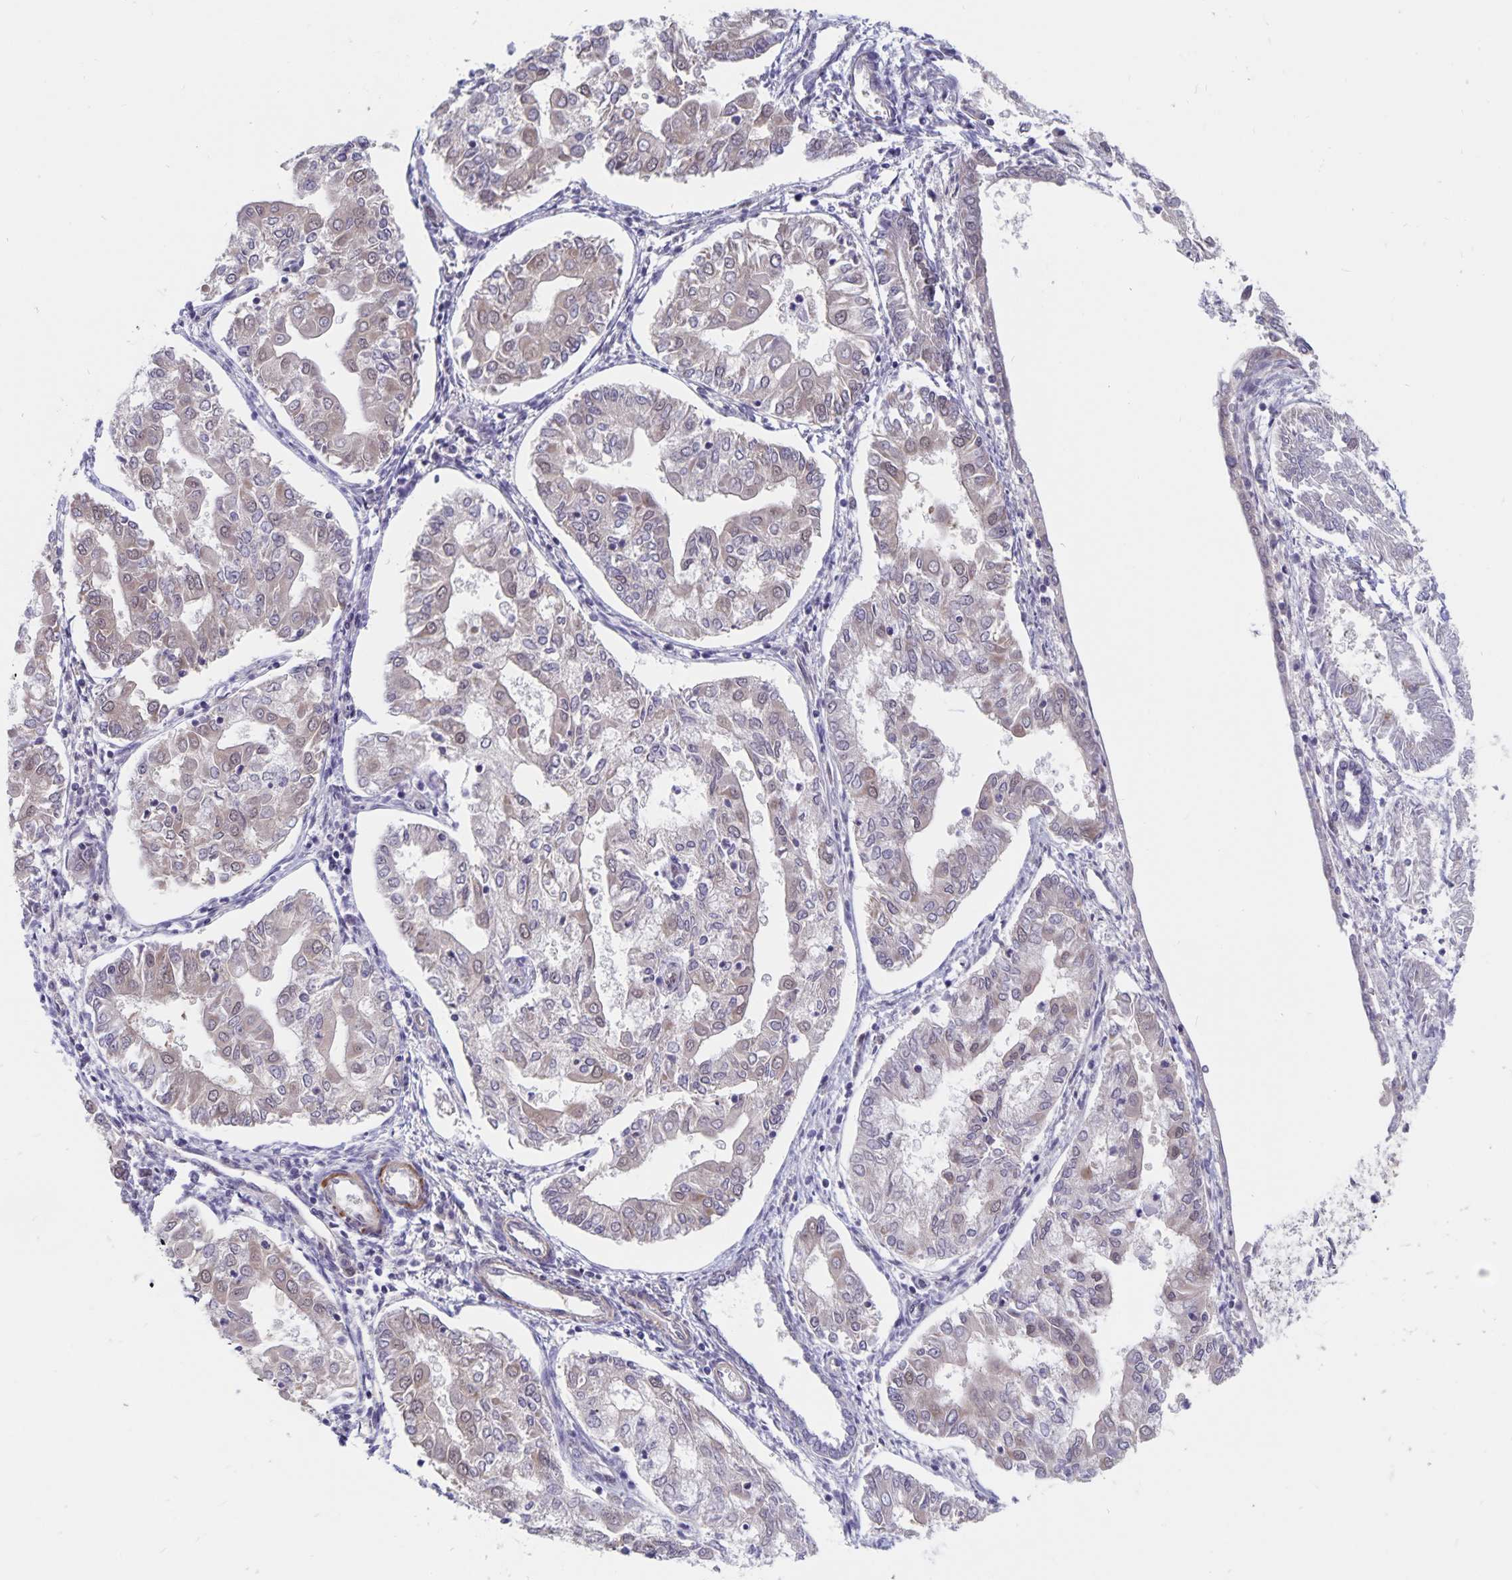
{"staining": {"intensity": "negative", "quantity": "none", "location": "none"}, "tissue": "endometrial cancer", "cell_type": "Tumor cells", "image_type": "cancer", "snomed": [{"axis": "morphology", "description": "Adenocarcinoma, NOS"}, {"axis": "topography", "description": "Endometrium"}], "caption": "Tumor cells show no significant protein positivity in adenocarcinoma (endometrial).", "gene": "BAG6", "patient": {"sex": "female", "age": 68}}